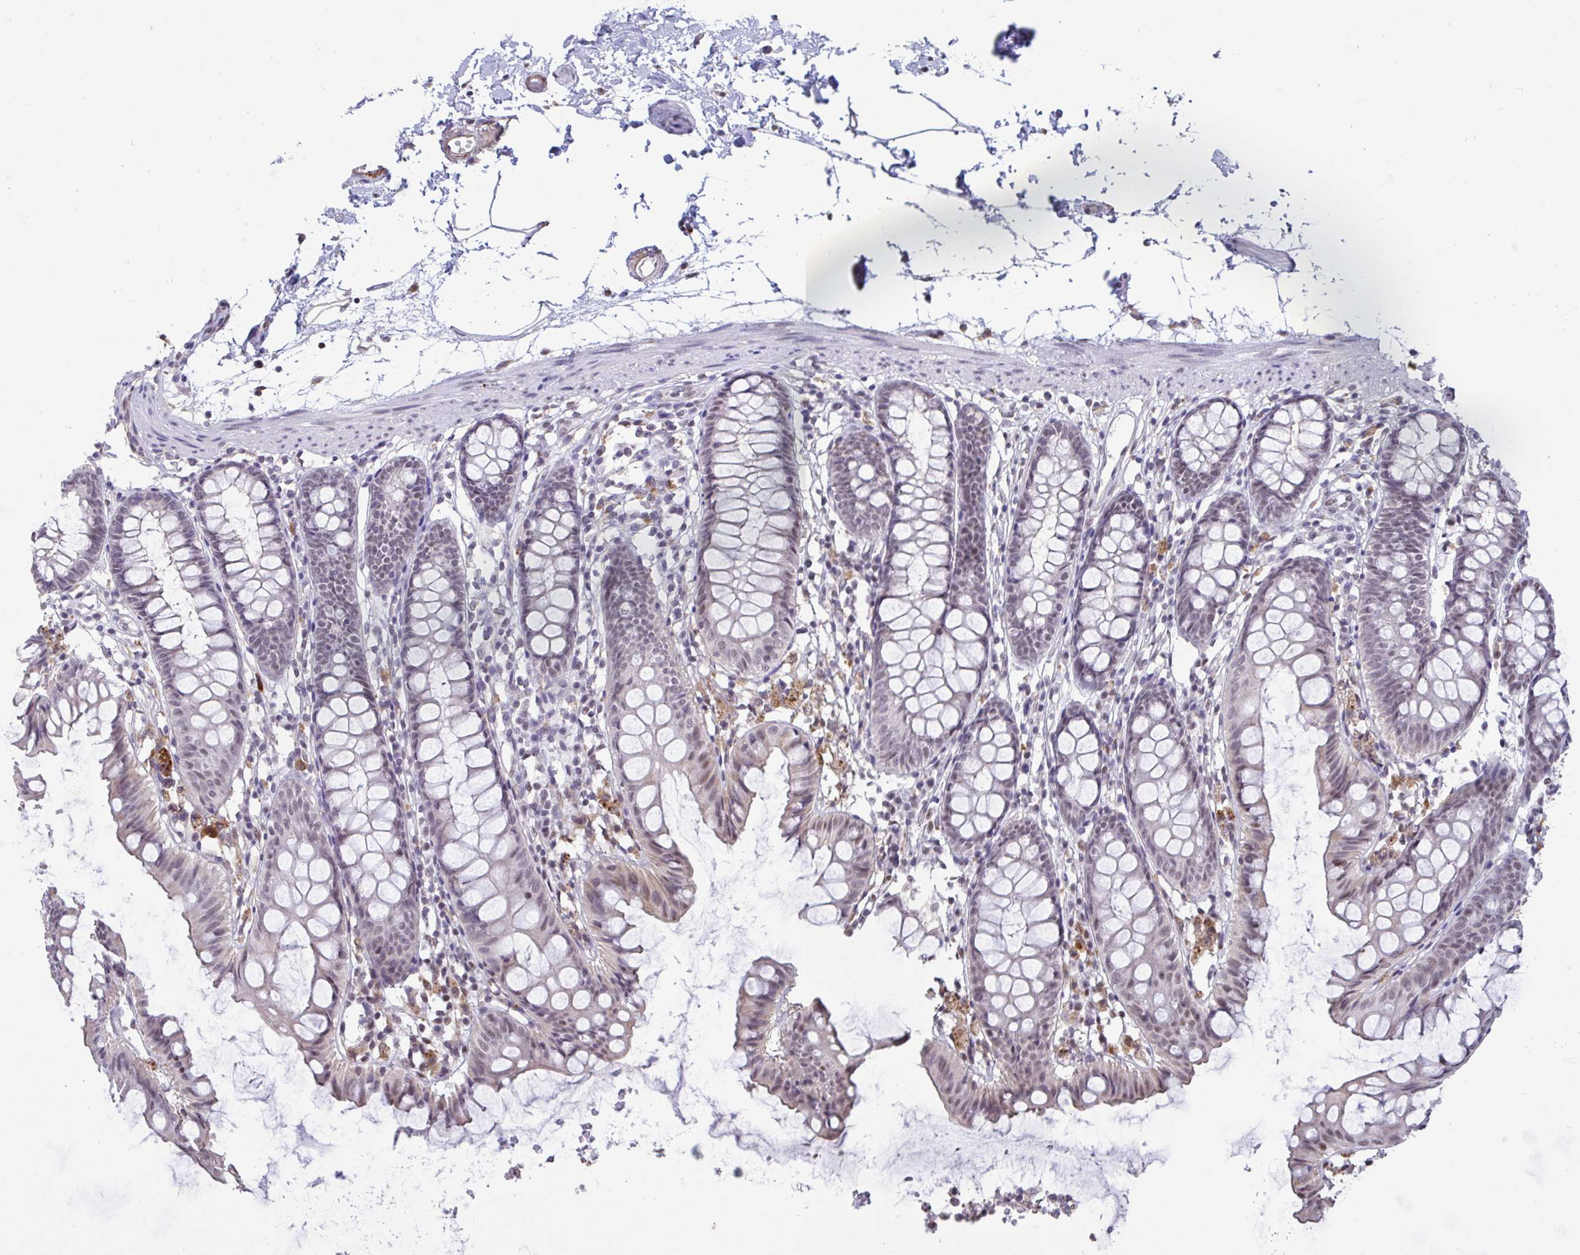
{"staining": {"intensity": "negative", "quantity": "none", "location": "none"}, "tissue": "colon", "cell_type": "Endothelial cells", "image_type": "normal", "snomed": [{"axis": "morphology", "description": "Normal tissue, NOS"}, {"axis": "topography", "description": "Colon"}], "caption": "High magnification brightfield microscopy of benign colon stained with DAB (3,3'-diaminobenzidine) (brown) and counterstained with hematoxylin (blue): endothelial cells show no significant staining. The staining was performed using DAB to visualize the protein expression in brown, while the nuclei were stained in blue with hematoxylin (Magnification: 20x).", "gene": "DDX39A", "patient": {"sex": "female", "age": 84}}